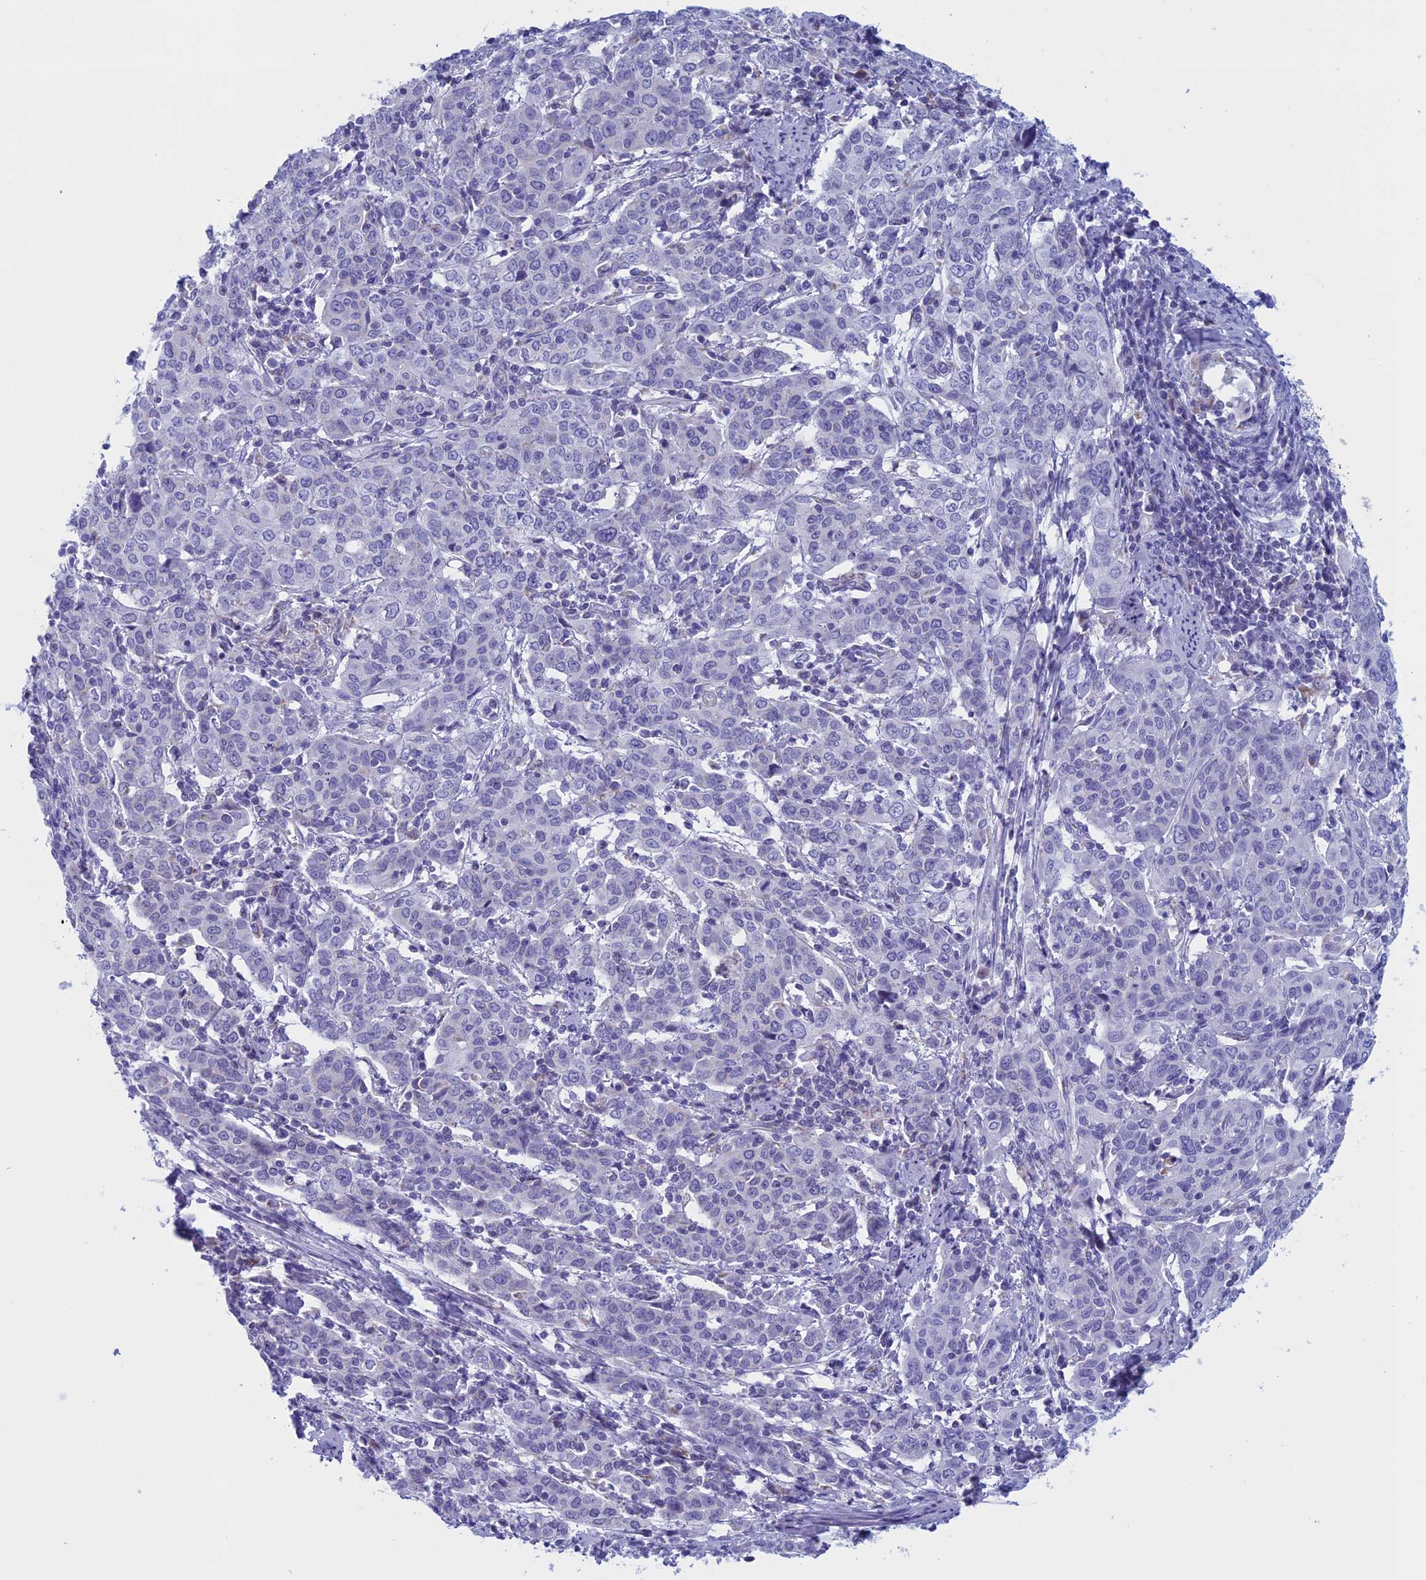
{"staining": {"intensity": "negative", "quantity": "none", "location": "none"}, "tissue": "cervical cancer", "cell_type": "Tumor cells", "image_type": "cancer", "snomed": [{"axis": "morphology", "description": "Squamous cell carcinoma, NOS"}, {"axis": "topography", "description": "Cervix"}], "caption": "Cervical cancer (squamous cell carcinoma) was stained to show a protein in brown. There is no significant expression in tumor cells. (DAB immunohistochemistry (IHC) visualized using brightfield microscopy, high magnification).", "gene": "NDUFB9", "patient": {"sex": "female", "age": 67}}